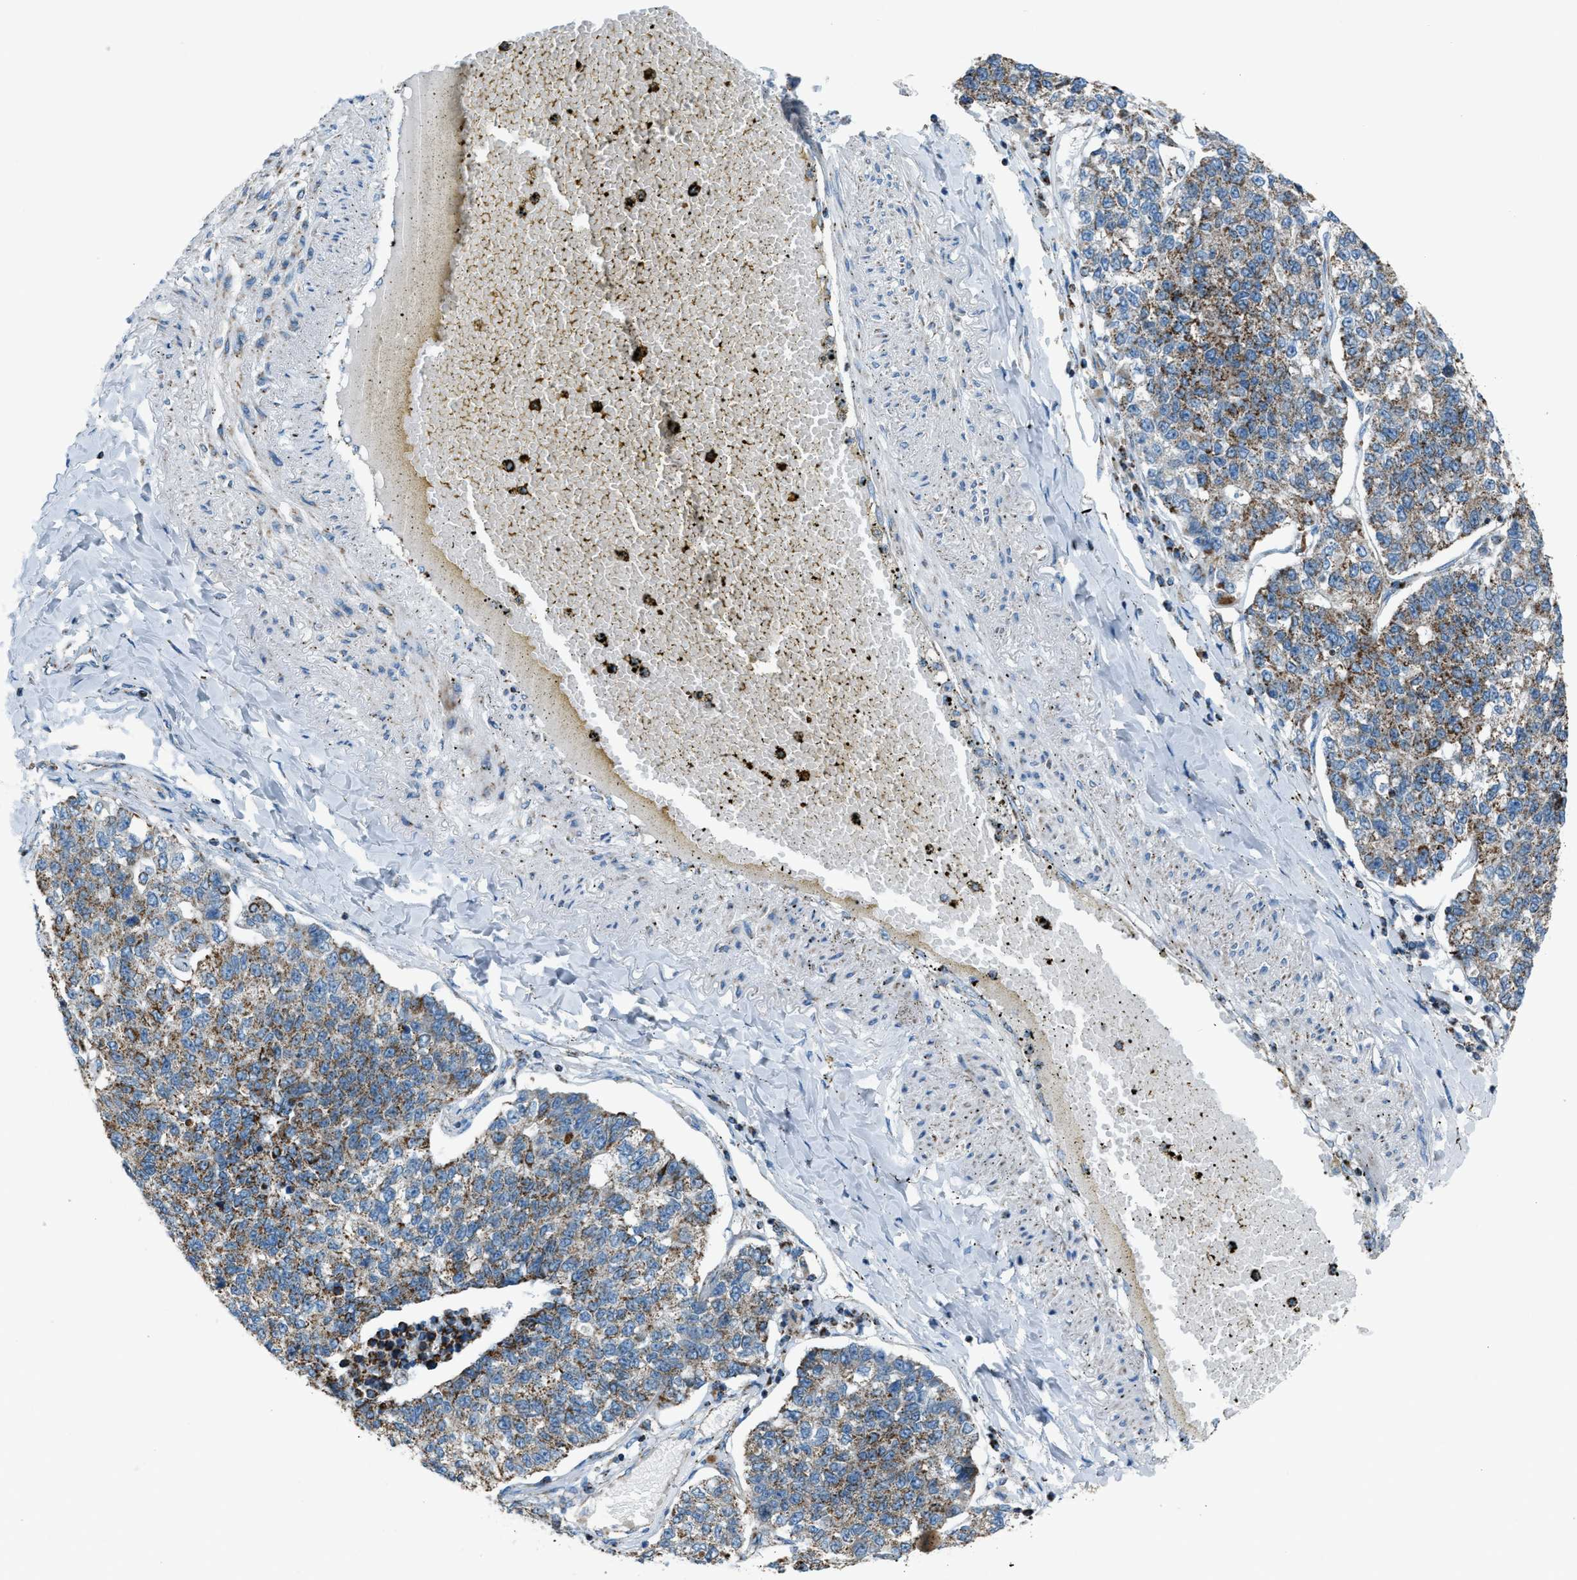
{"staining": {"intensity": "moderate", "quantity": ">75%", "location": "cytoplasmic/membranous"}, "tissue": "lung cancer", "cell_type": "Tumor cells", "image_type": "cancer", "snomed": [{"axis": "morphology", "description": "Adenocarcinoma, NOS"}, {"axis": "topography", "description": "Lung"}], "caption": "An immunohistochemistry micrograph of neoplastic tissue is shown. Protein staining in brown highlights moderate cytoplasmic/membranous positivity in lung cancer within tumor cells.", "gene": "MDH2", "patient": {"sex": "male", "age": 49}}